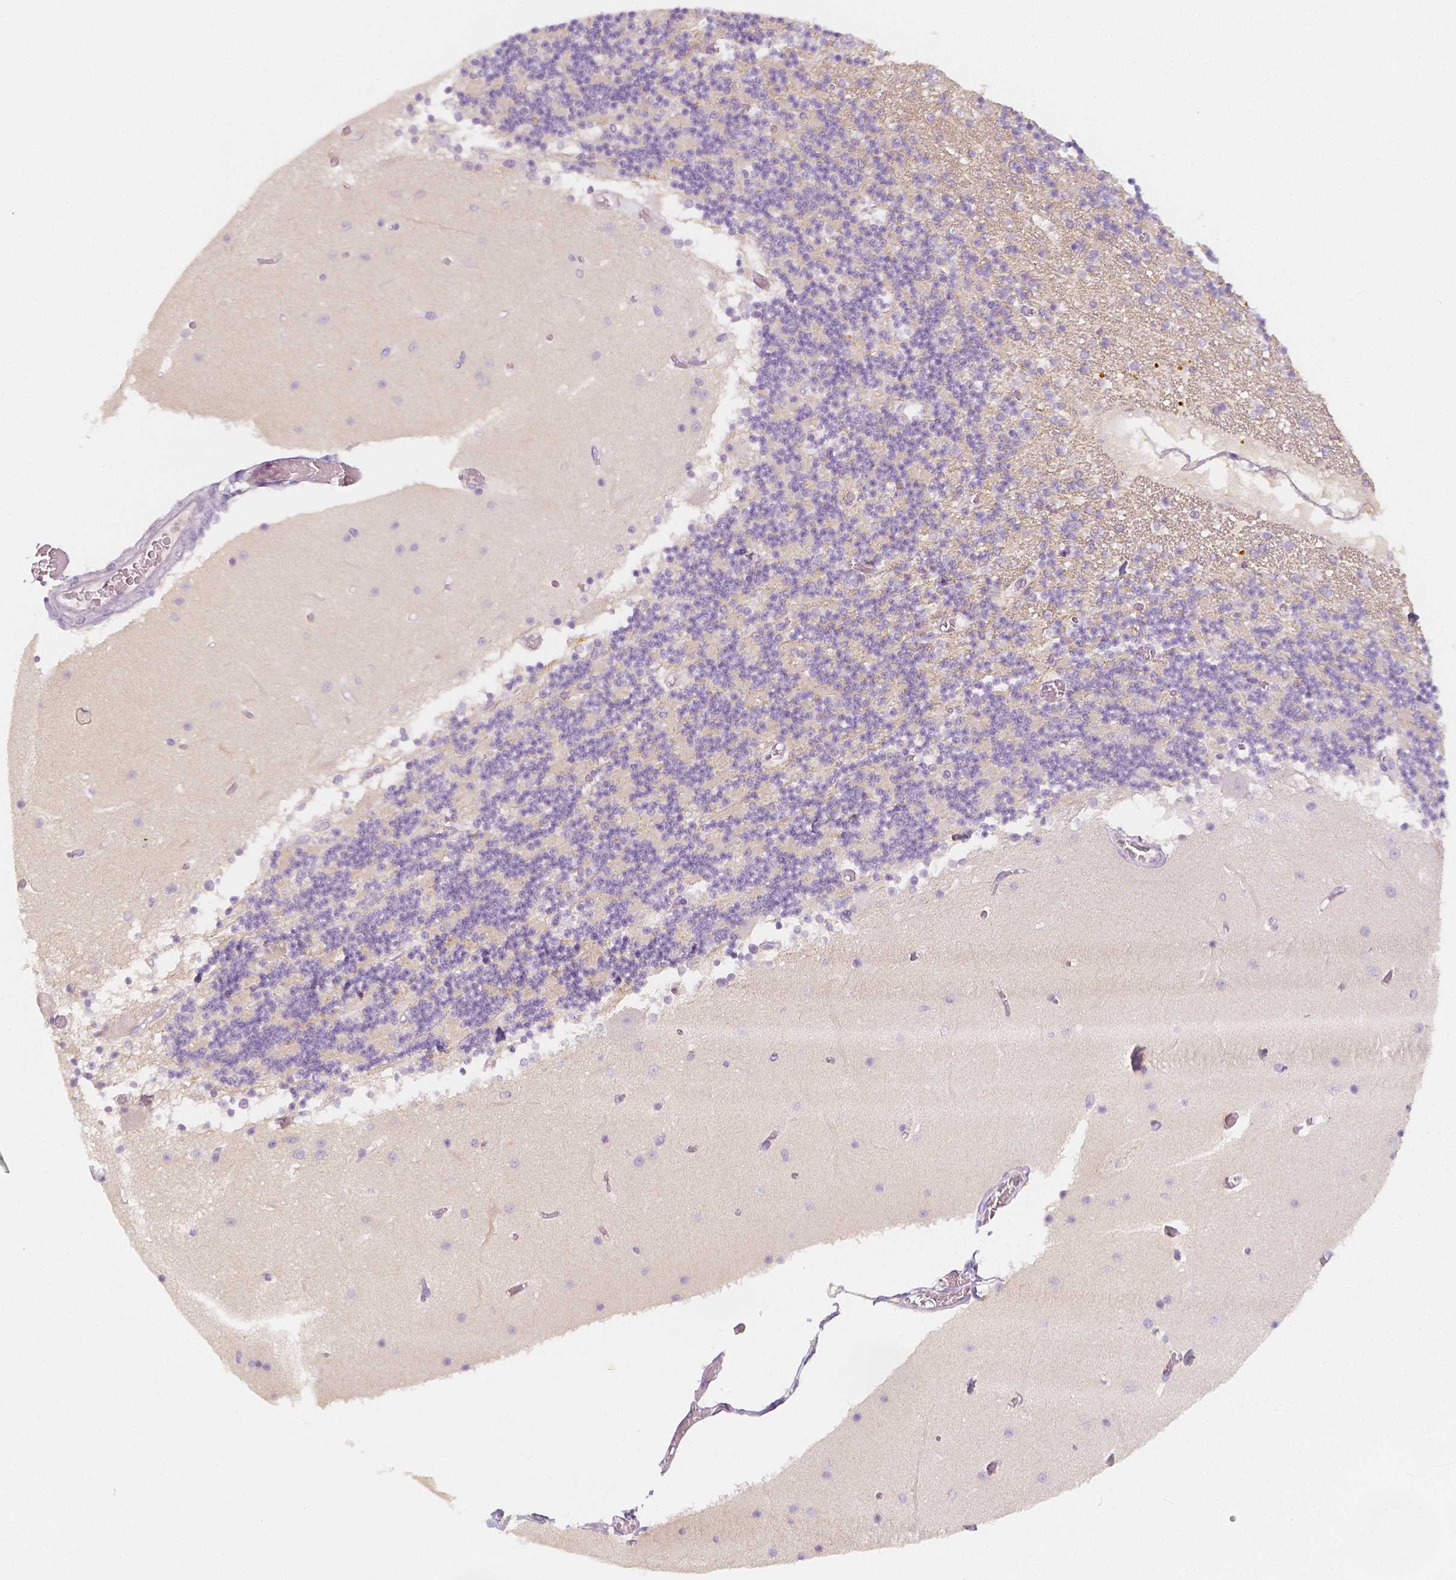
{"staining": {"intensity": "negative", "quantity": "none", "location": "none"}, "tissue": "cerebellum", "cell_type": "Cells in granular layer", "image_type": "normal", "snomed": [{"axis": "morphology", "description": "Normal tissue, NOS"}, {"axis": "topography", "description": "Cerebellum"}], "caption": "A photomicrograph of human cerebellum is negative for staining in cells in granular layer. (DAB (3,3'-diaminobenzidine) IHC visualized using brightfield microscopy, high magnification).", "gene": "BATF", "patient": {"sex": "female", "age": 28}}